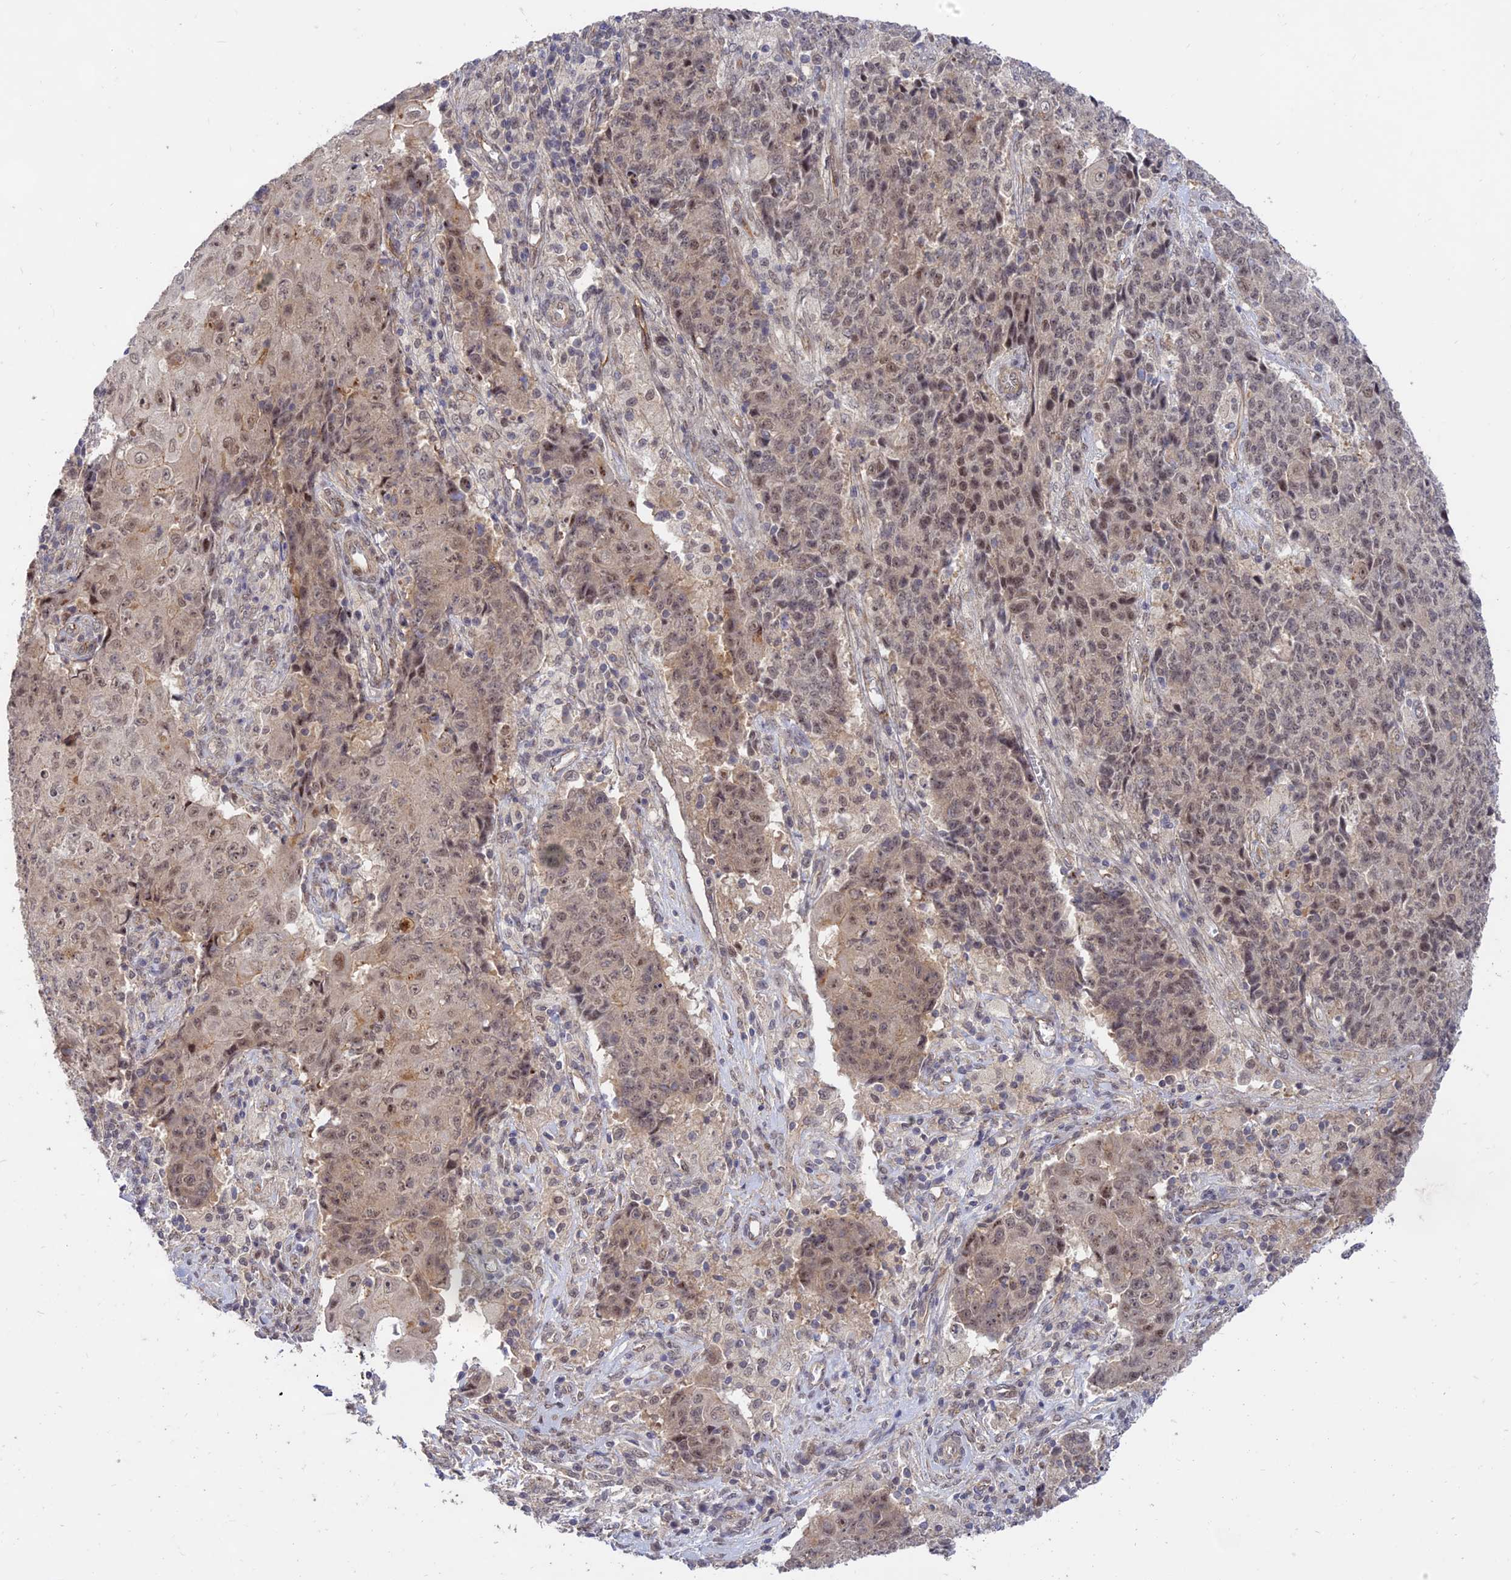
{"staining": {"intensity": "moderate", "quantity": ">75%", "location": "nuclear"}, "tissue": "ovarian cancer", "cell_type": "Tumor cells", "image_type": "cancer", "snomed": [{"axis": "morphology", "description": "Carcinoma, endometroid"}, {"axis": "topography", "description": "Ovary"}], "caption": "Ovarian cancer (endometroid carcinoma) stained with a protein marker displays moderate staining in tumor cells.", "gene": "ZNF85", "patient": {"sex": "female", "age": 42}}